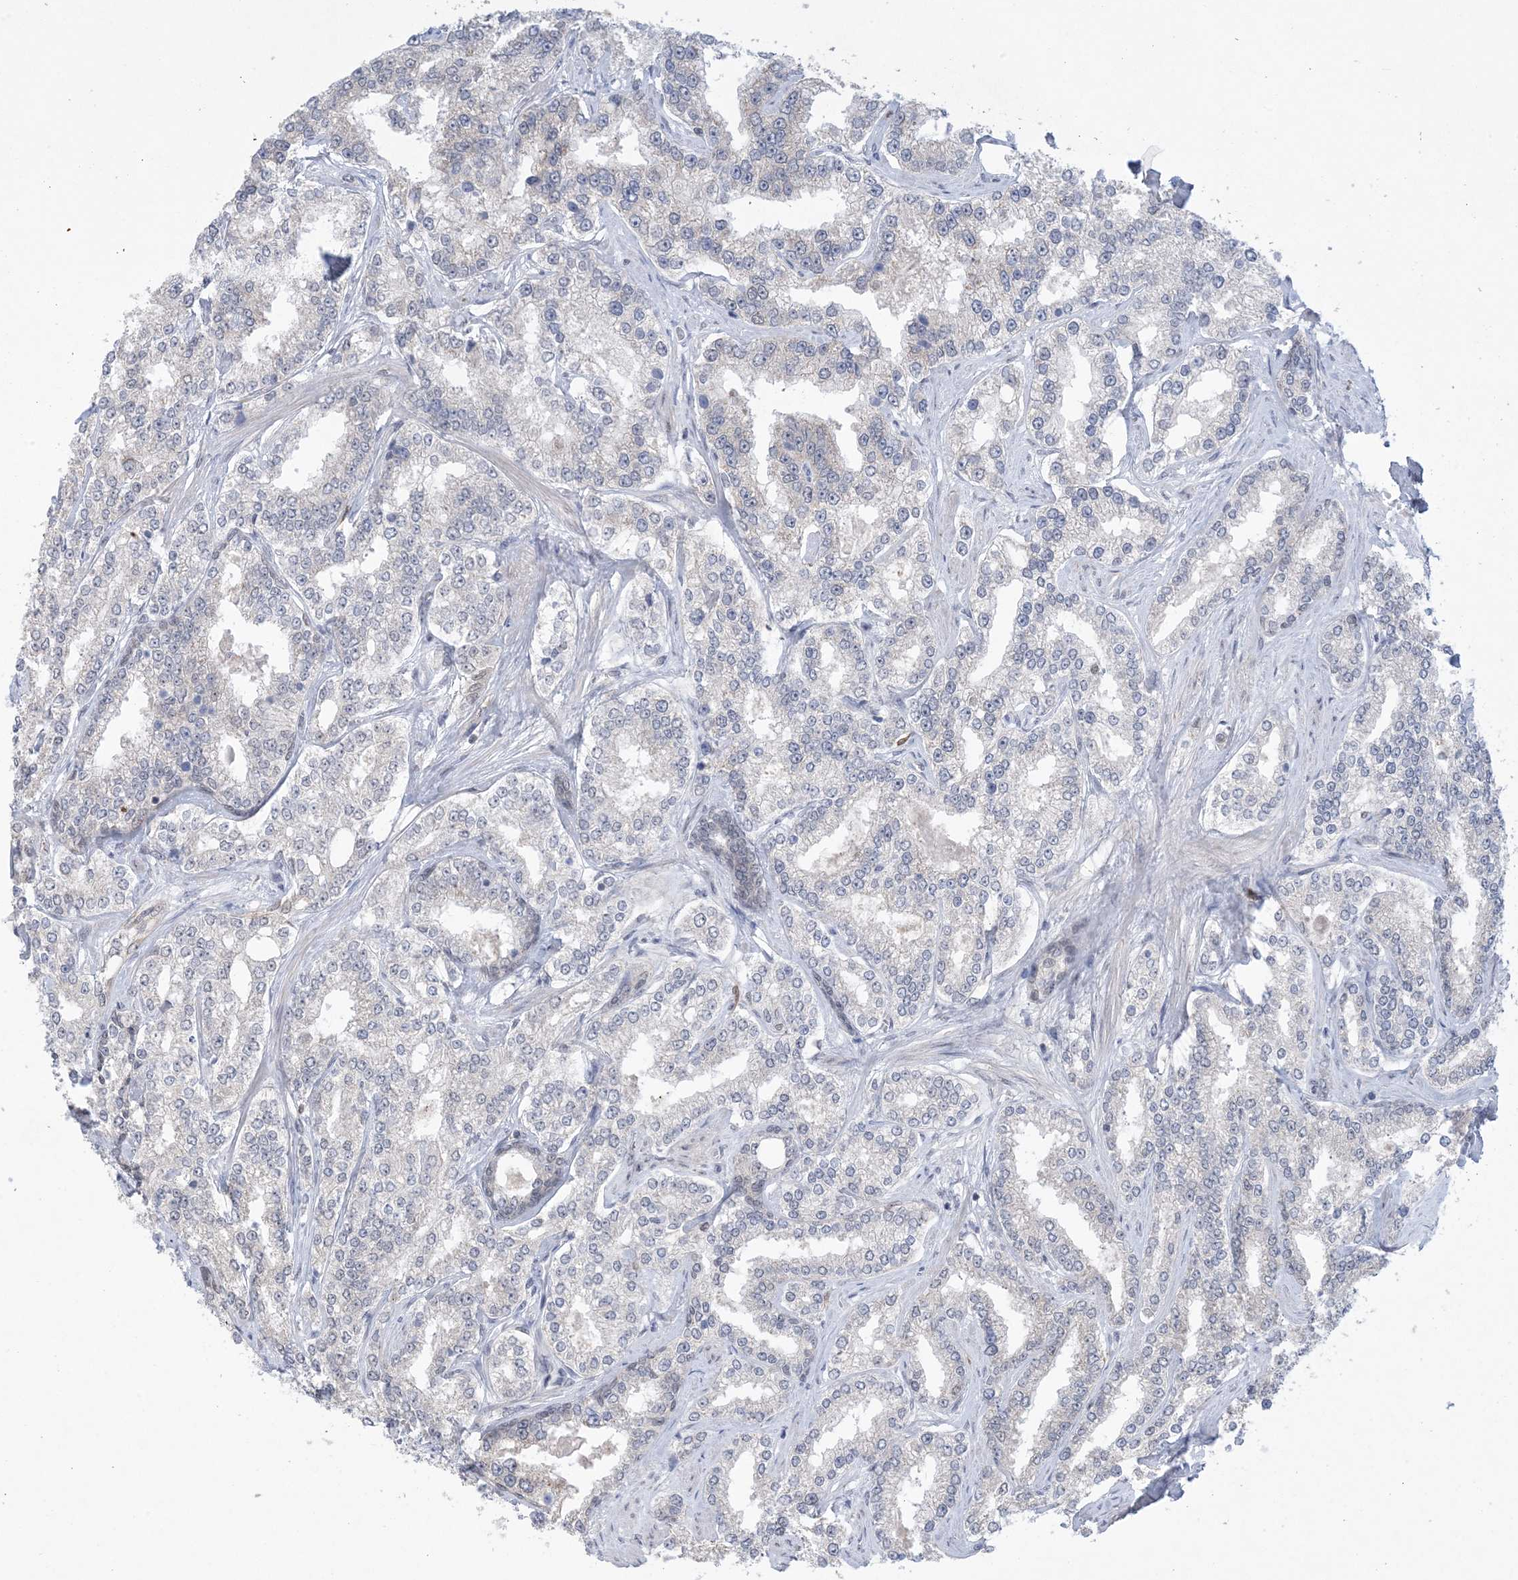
{"staining": {"intensity": "weak", "quantity": "<25%", "location": "nuclear"}, "tissue": "prostate cancer", "cell_type": "Tumor cells", "image_type": "cancer", "snomed": [{"axis": "morphology", "description": "Normal tissue, NOS"}, {"axis": "morphology", "description": "Adenocarcinoma, High grade"}, {"axis": "topography", "description": "Prostate"}], "caption": "This is an immunohistochemistry (IHC) photomicrograph of human prostate cancer (high-grade adenocarcinoma). There is no staining in tumor cells.", "gene": "TRMT10C", "patient": {"sex": "male", "age": 83}}